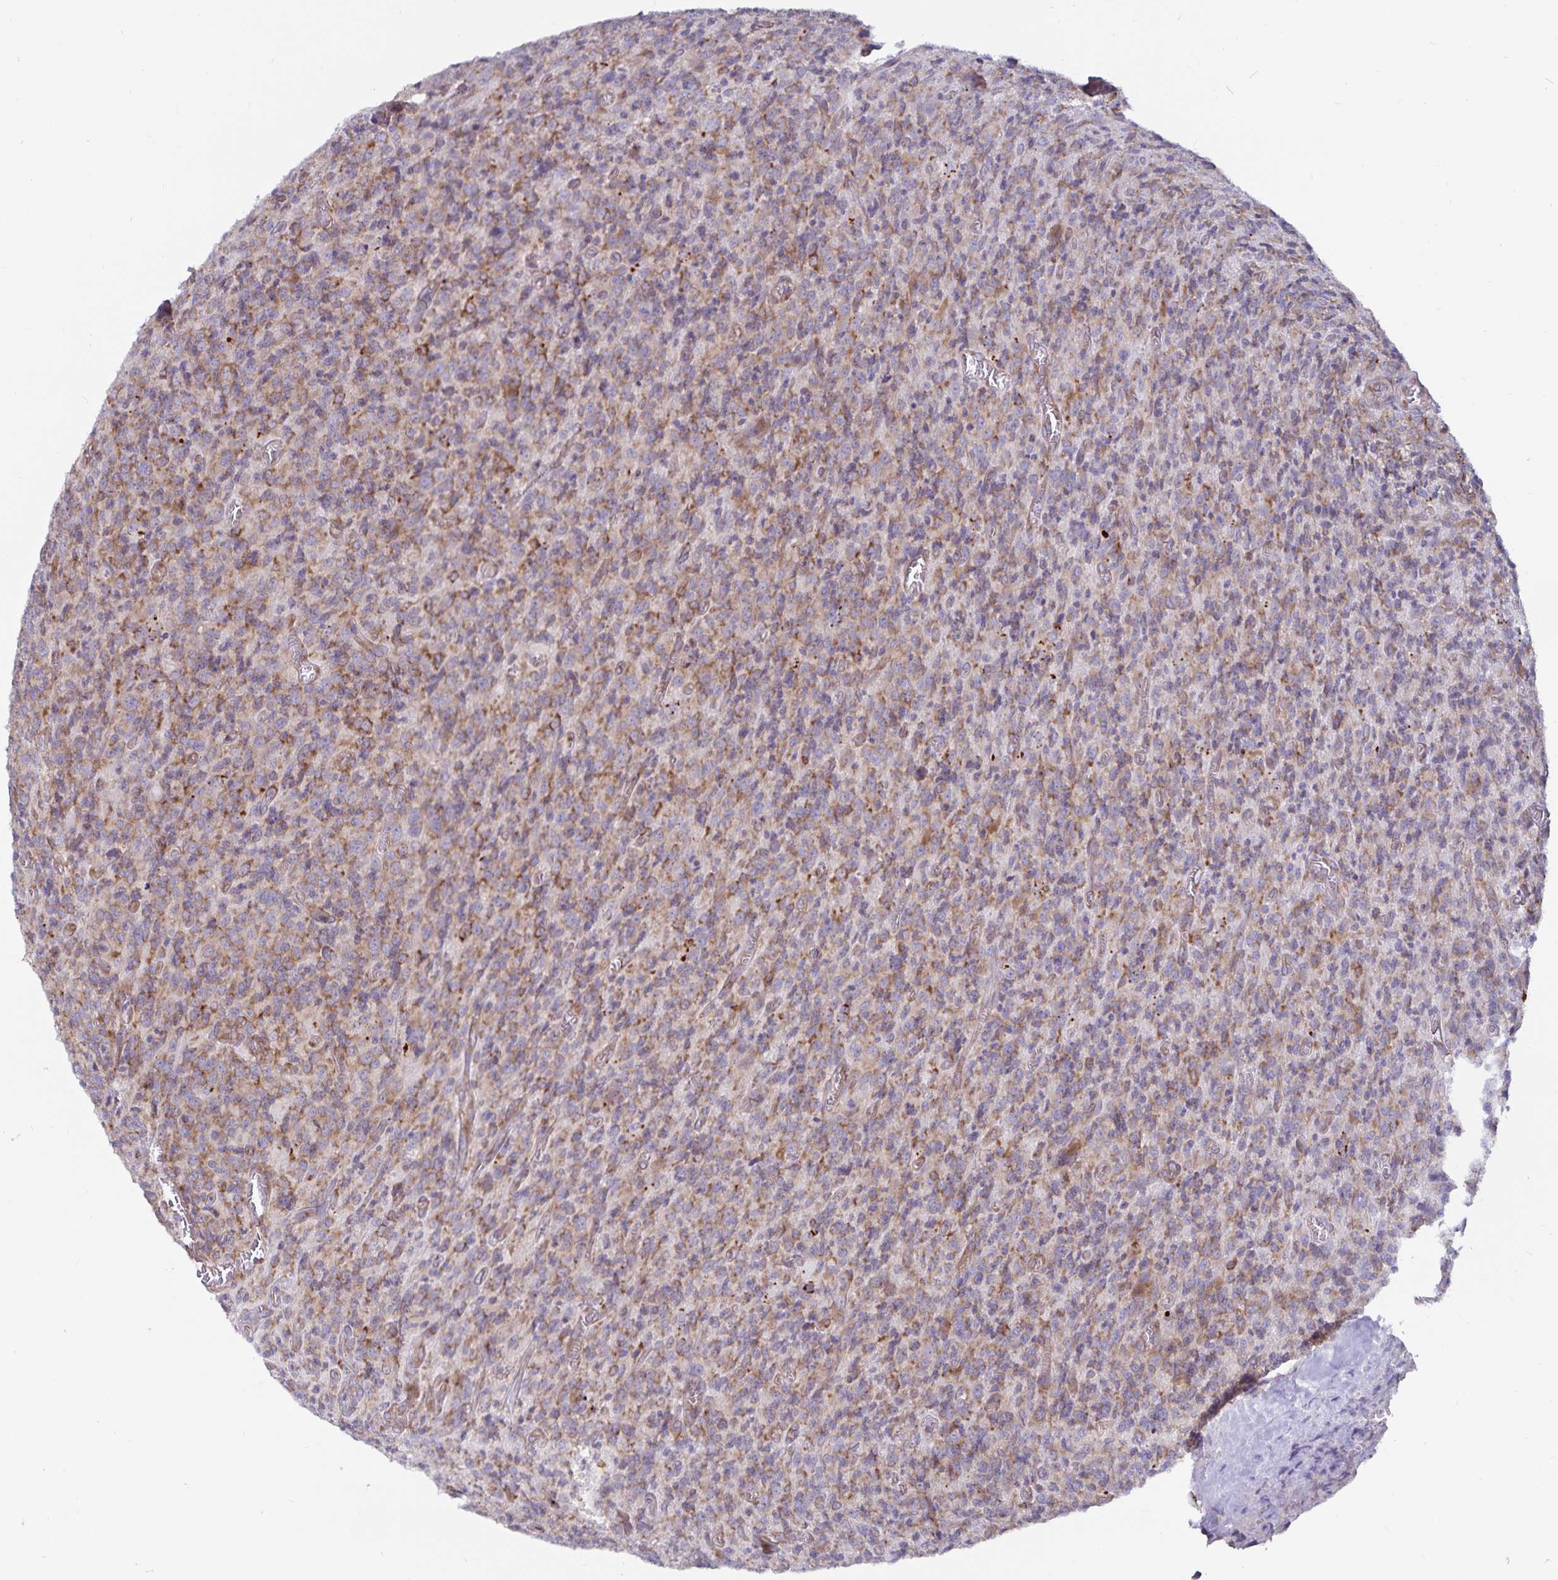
{"staining": {"intensity": "moderate", "quantity": "25%-75%", "location": "cytoplasmic/membranous"}, "tissue": "glioma", "cell_type": "Tumor cells", "image_type": "cancer", "snomed": [{"axis": "morphology", "description": "Glioma, malignant, High grade"}, {"axis": "topography", "description": "Brain"}], "caption": "There is medium levels of moderate cytoplasmic/membranous expression in tumor cells of malignant glioma (high-grade), as demonstrated by immunohistochemical staining (brown color).", "gene": "FAM120A", "patient": {"sex": "male", "age": 76}}